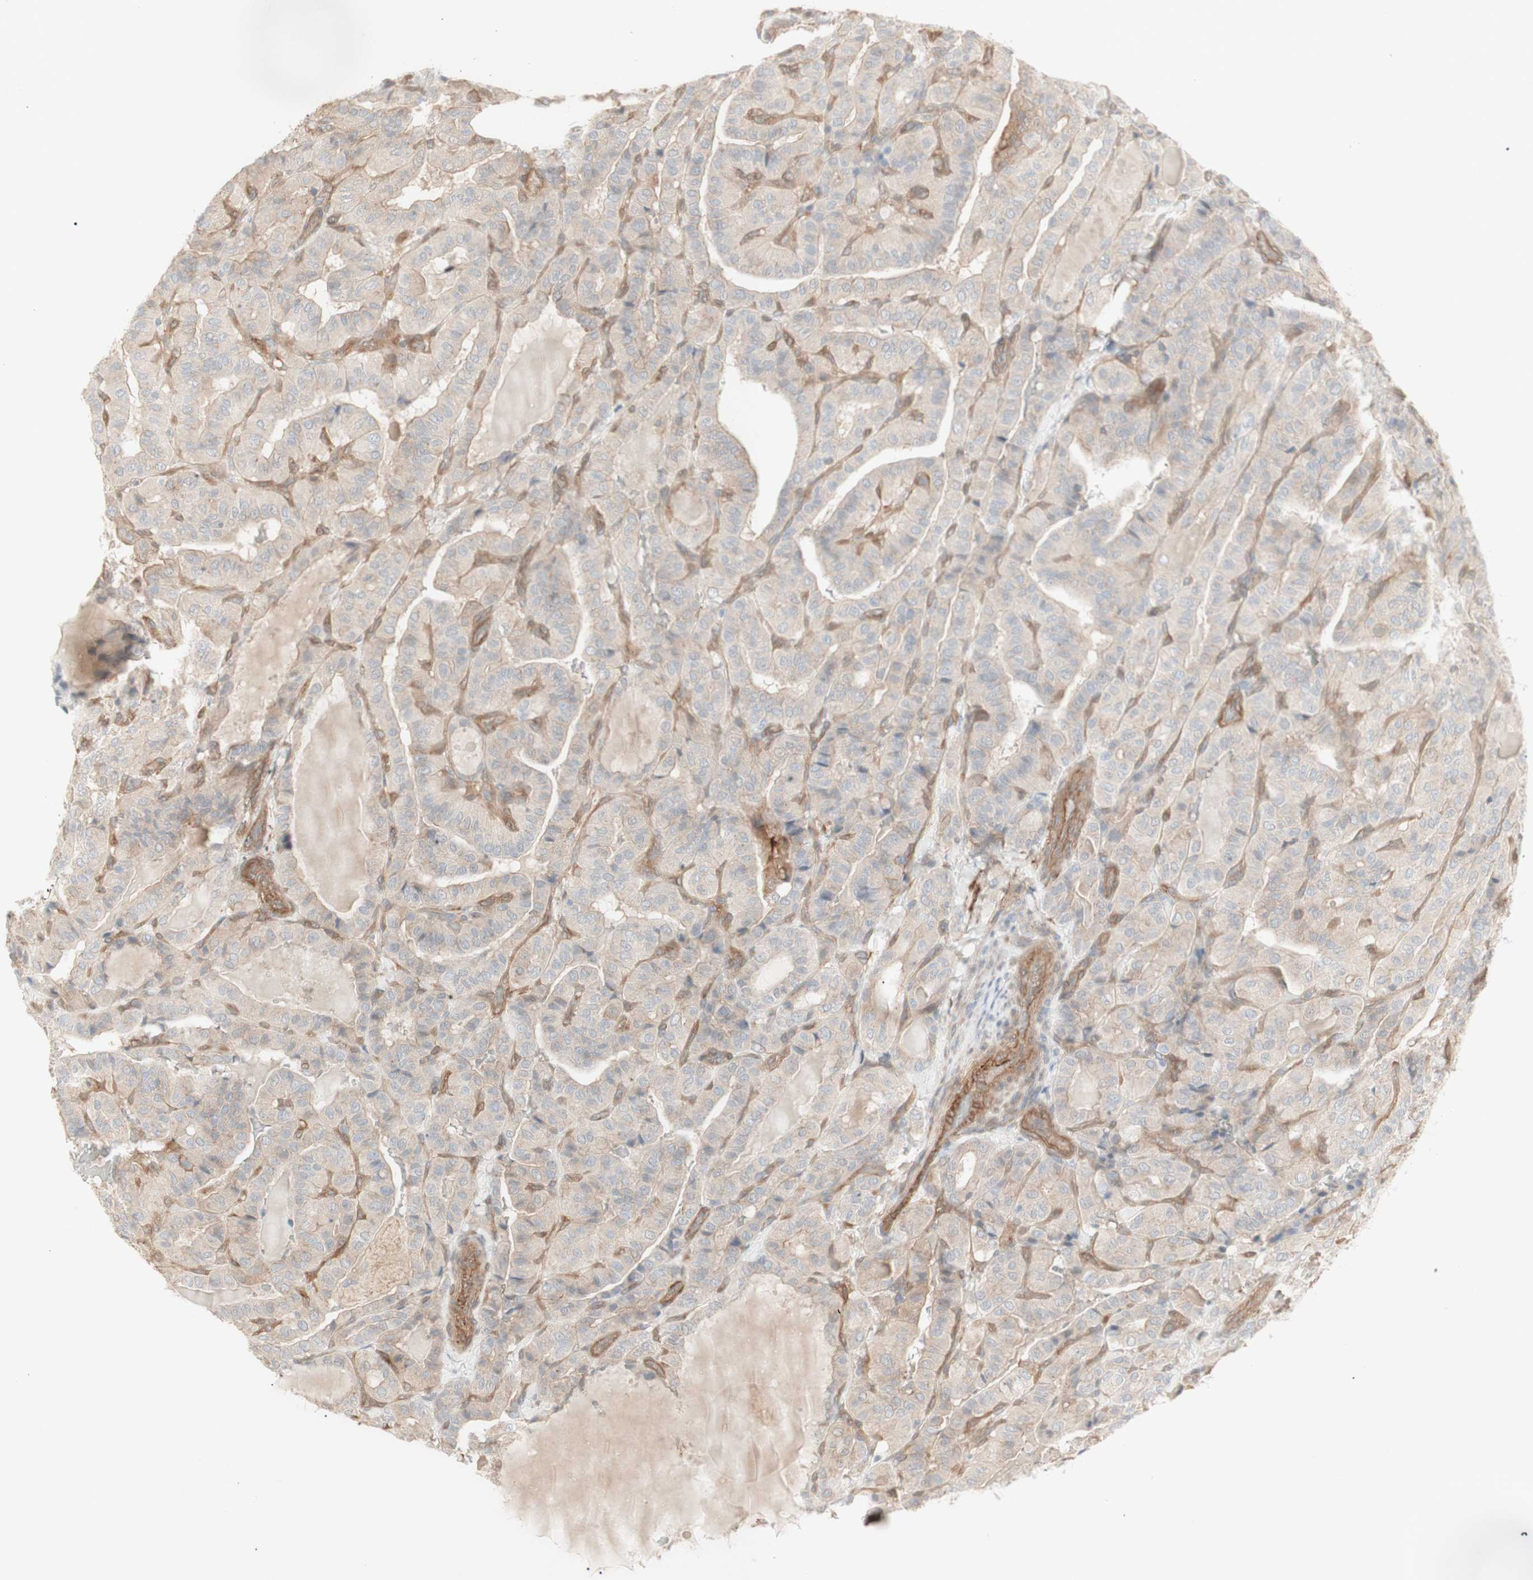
{"staining": {"intensity": "weak", "quantity": ">75%", "location": "cytoplasmic/membranous"}, "tissue": "thyroid cancer", "cell_type": "Tumor cells", "image_type": "cancer", "snomed": [{"axis": "morphology", "description": "Papillary adenocarcinoma, NOS"}, {"axis": "topography", "description": "Thyroid gland"}], "caption": "An immunohistochemistry micrograph of tumor tissue is shown. Protein staining in brown labels weak cytoplasmic/membranous positivity in thyroid cancer (papillary adenocarcinoma) within tumor cells.", "gene": "CNN3", "patient": {"sex": "male", "age": 77}}